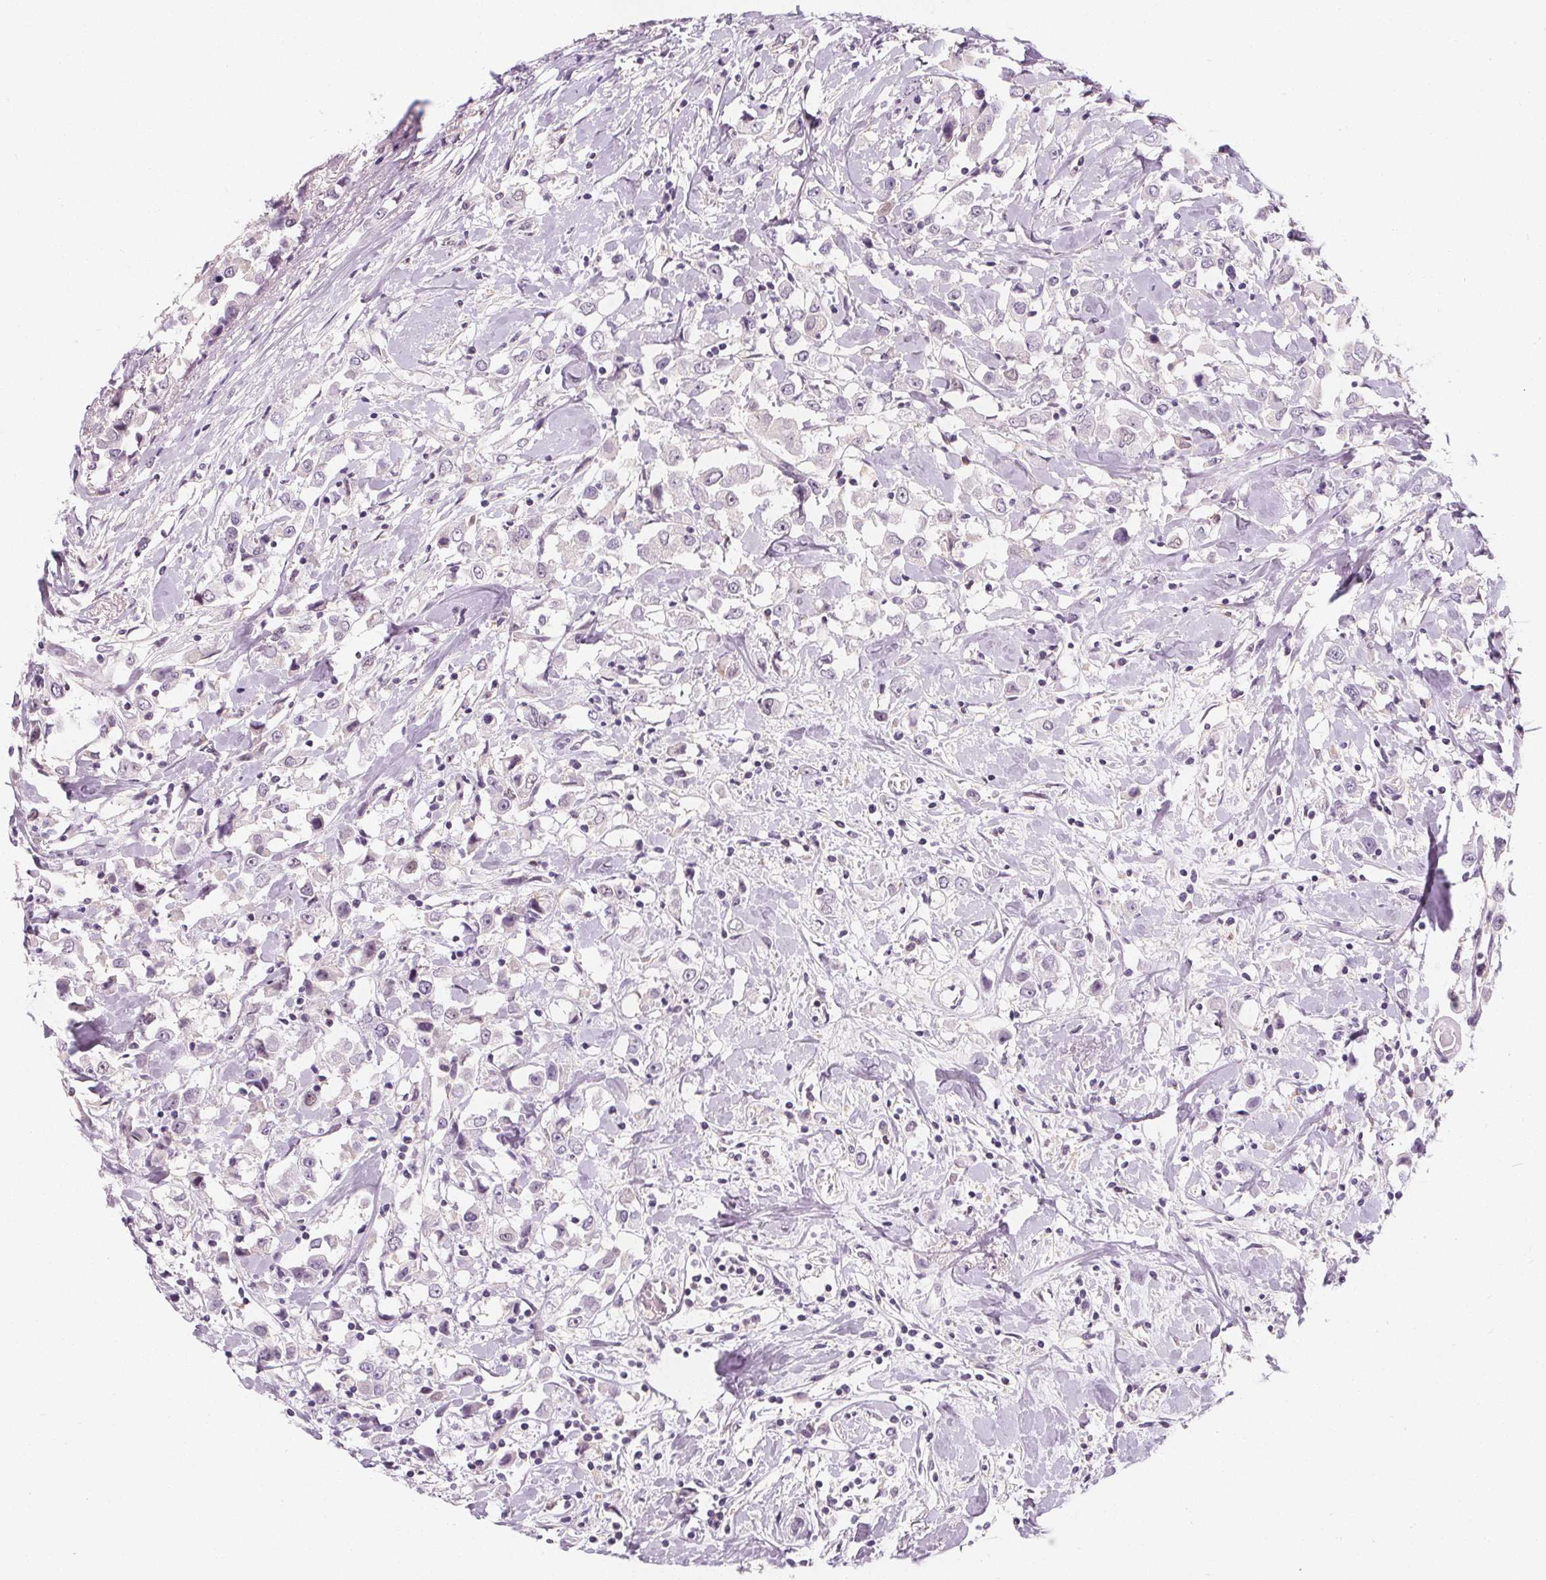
{"staining": {"intensity": "negative", "quantity": "none", "location": "none"}, "tissue": "breast cancer", "cell_type": "Tumor cells", "image_type": "cancer", "snomed": [{"axis": "morphology", "description": "Duct carcinoma"}, {"axis": "topography", "description": "Breast"}], "caption": "Micrograph shows no significant protein positivity in tumor cells of breast cancer. (IHC, brightfield microscopy, high magnification).", "gene": "UGP2", "patient": {"sex": "female", "age": 61}}